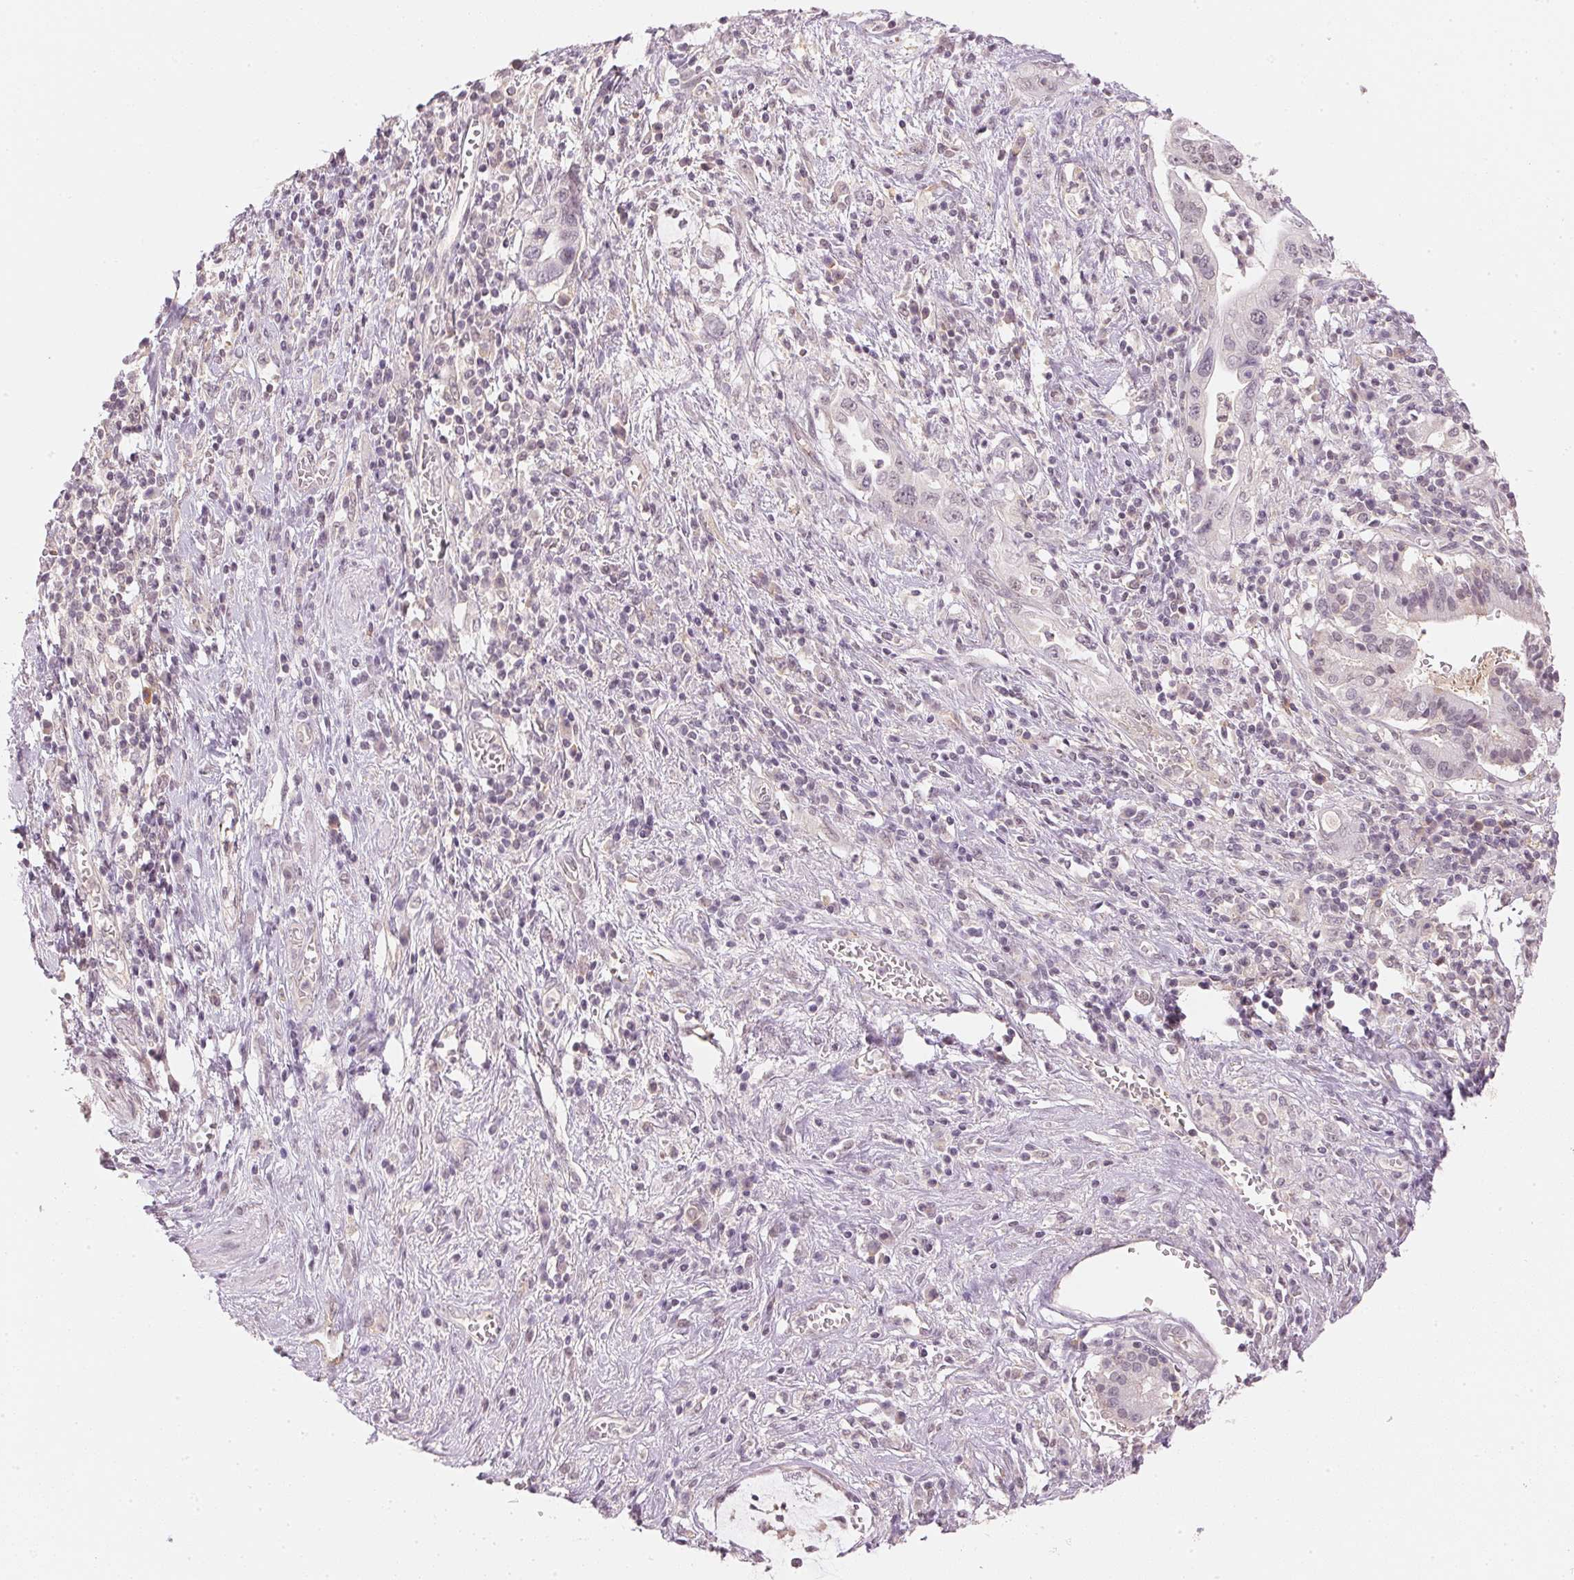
{"staining": {"intensity": "negative", "quantity": "none", "location": "none"}, "tissue": "pancreatic cancer", "cell_type": "Tumor cells", "image_type": "cancer", "snomed": [{"axis": "morphology", "description": "Adenocarcinoma, NOS"}, {"axis": "topography", "description": "Pancreas"}], "caption": "A photomicrograph of pancreatic adenocarcinoma stained for a protein reveals no brown staining in tumor cells.", "gene": "KPRP", "patient": {"sex": "female", "age": 72}}